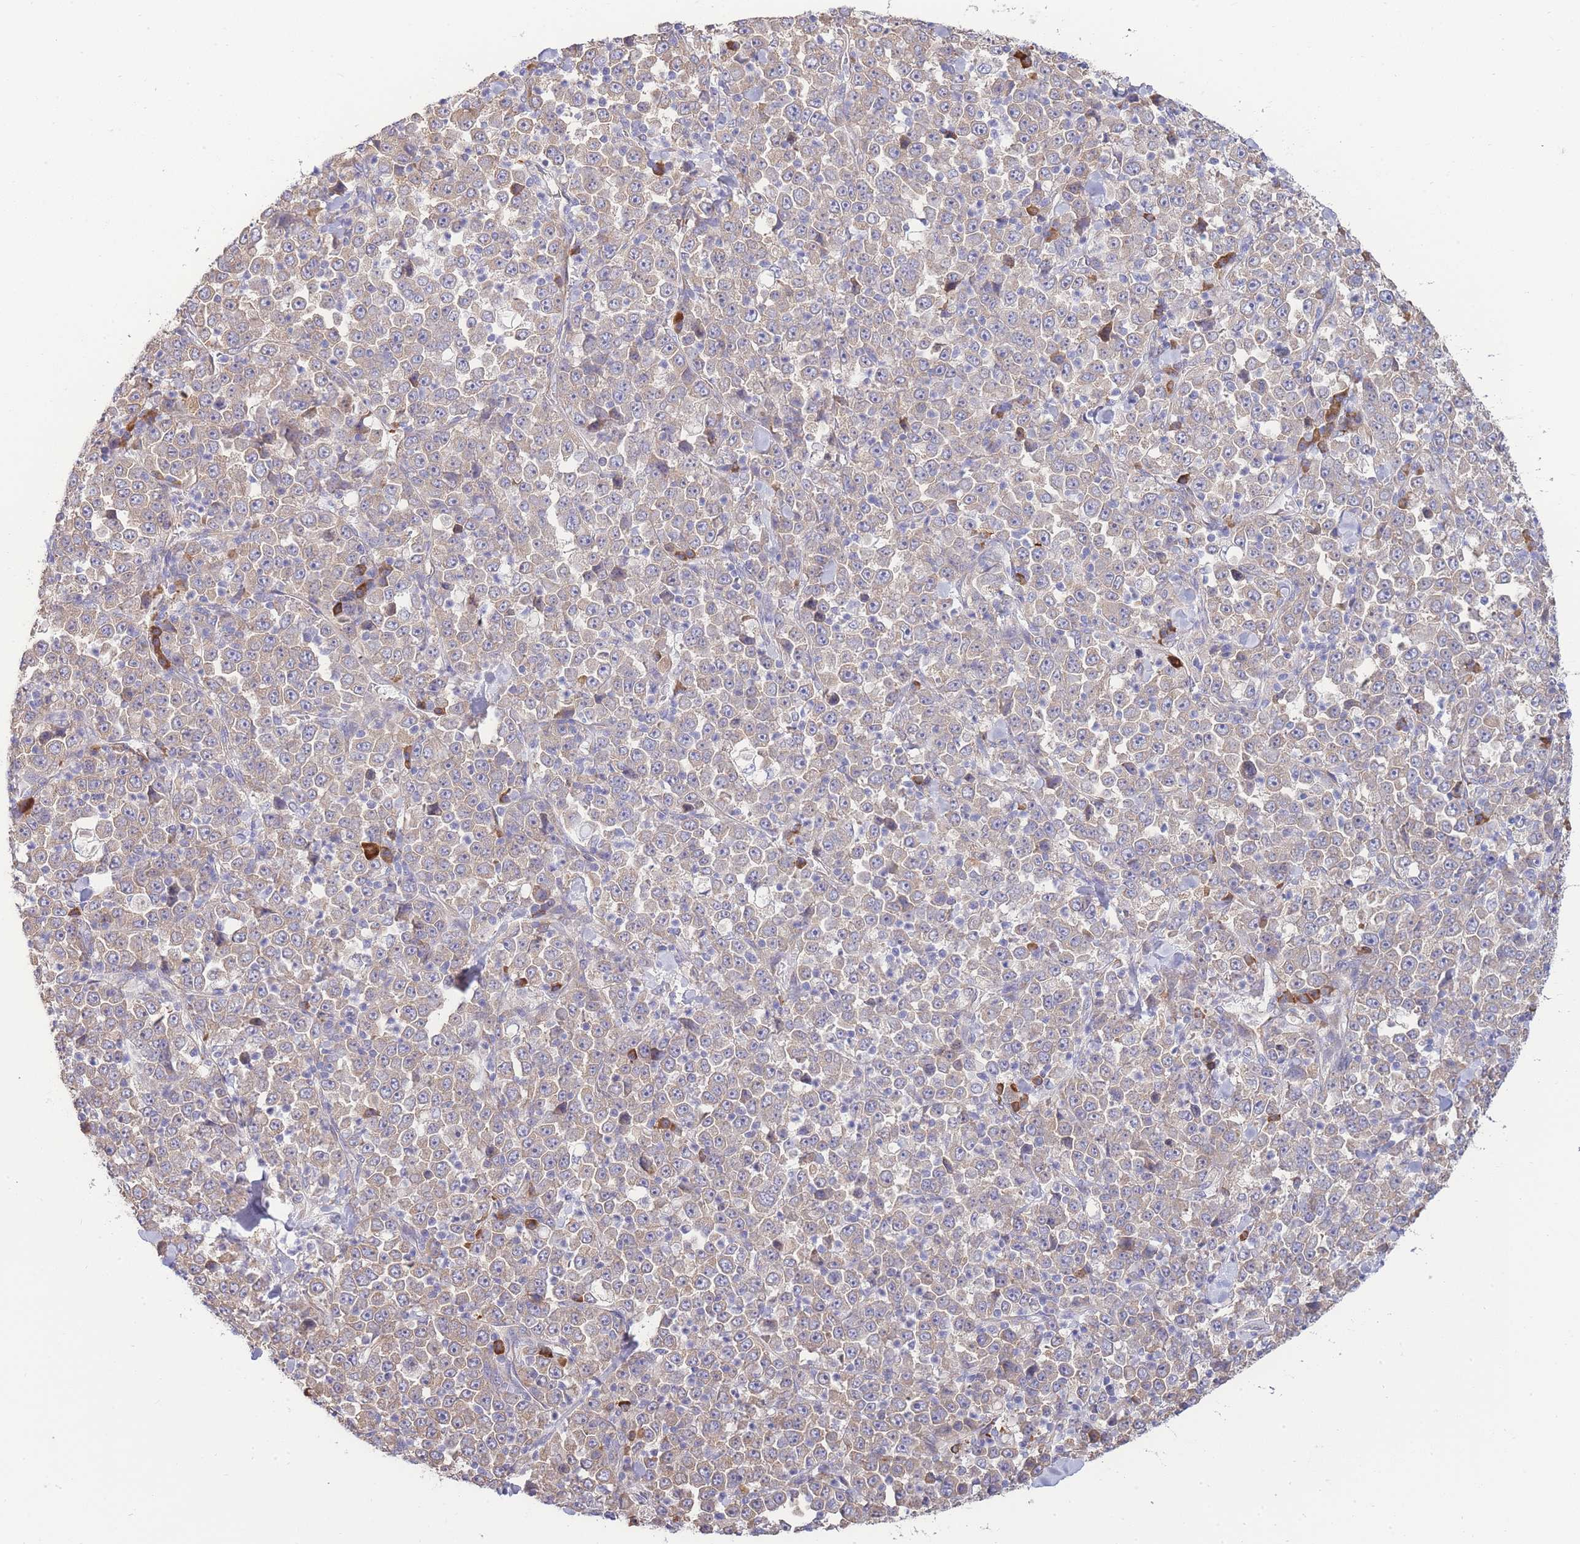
{"staining": {"intensity": "weak", "quantity": "<25%", "location": "cytoplasmic/membranous"}, "tissue": "stomach cancer", "cell_type": "Tumor cells", "image_type": "cancer", "snomed": [{"axis": "morphology", "description": "Normal tissue, NOS"}, {"axis": "morphology", "description": "Adenocarcinoma, NOS"}, {"axis": "topography", "description": "Stomach, upper"}, {"axis": "topography", "description": "Stomach"}], "caption": "DAB immunohistochemical staining of human stomach cancer demonstrates no significant positivity in tumor cells.", "gene": "BEX1", "patient": {"sex": "male", "age": 59}}